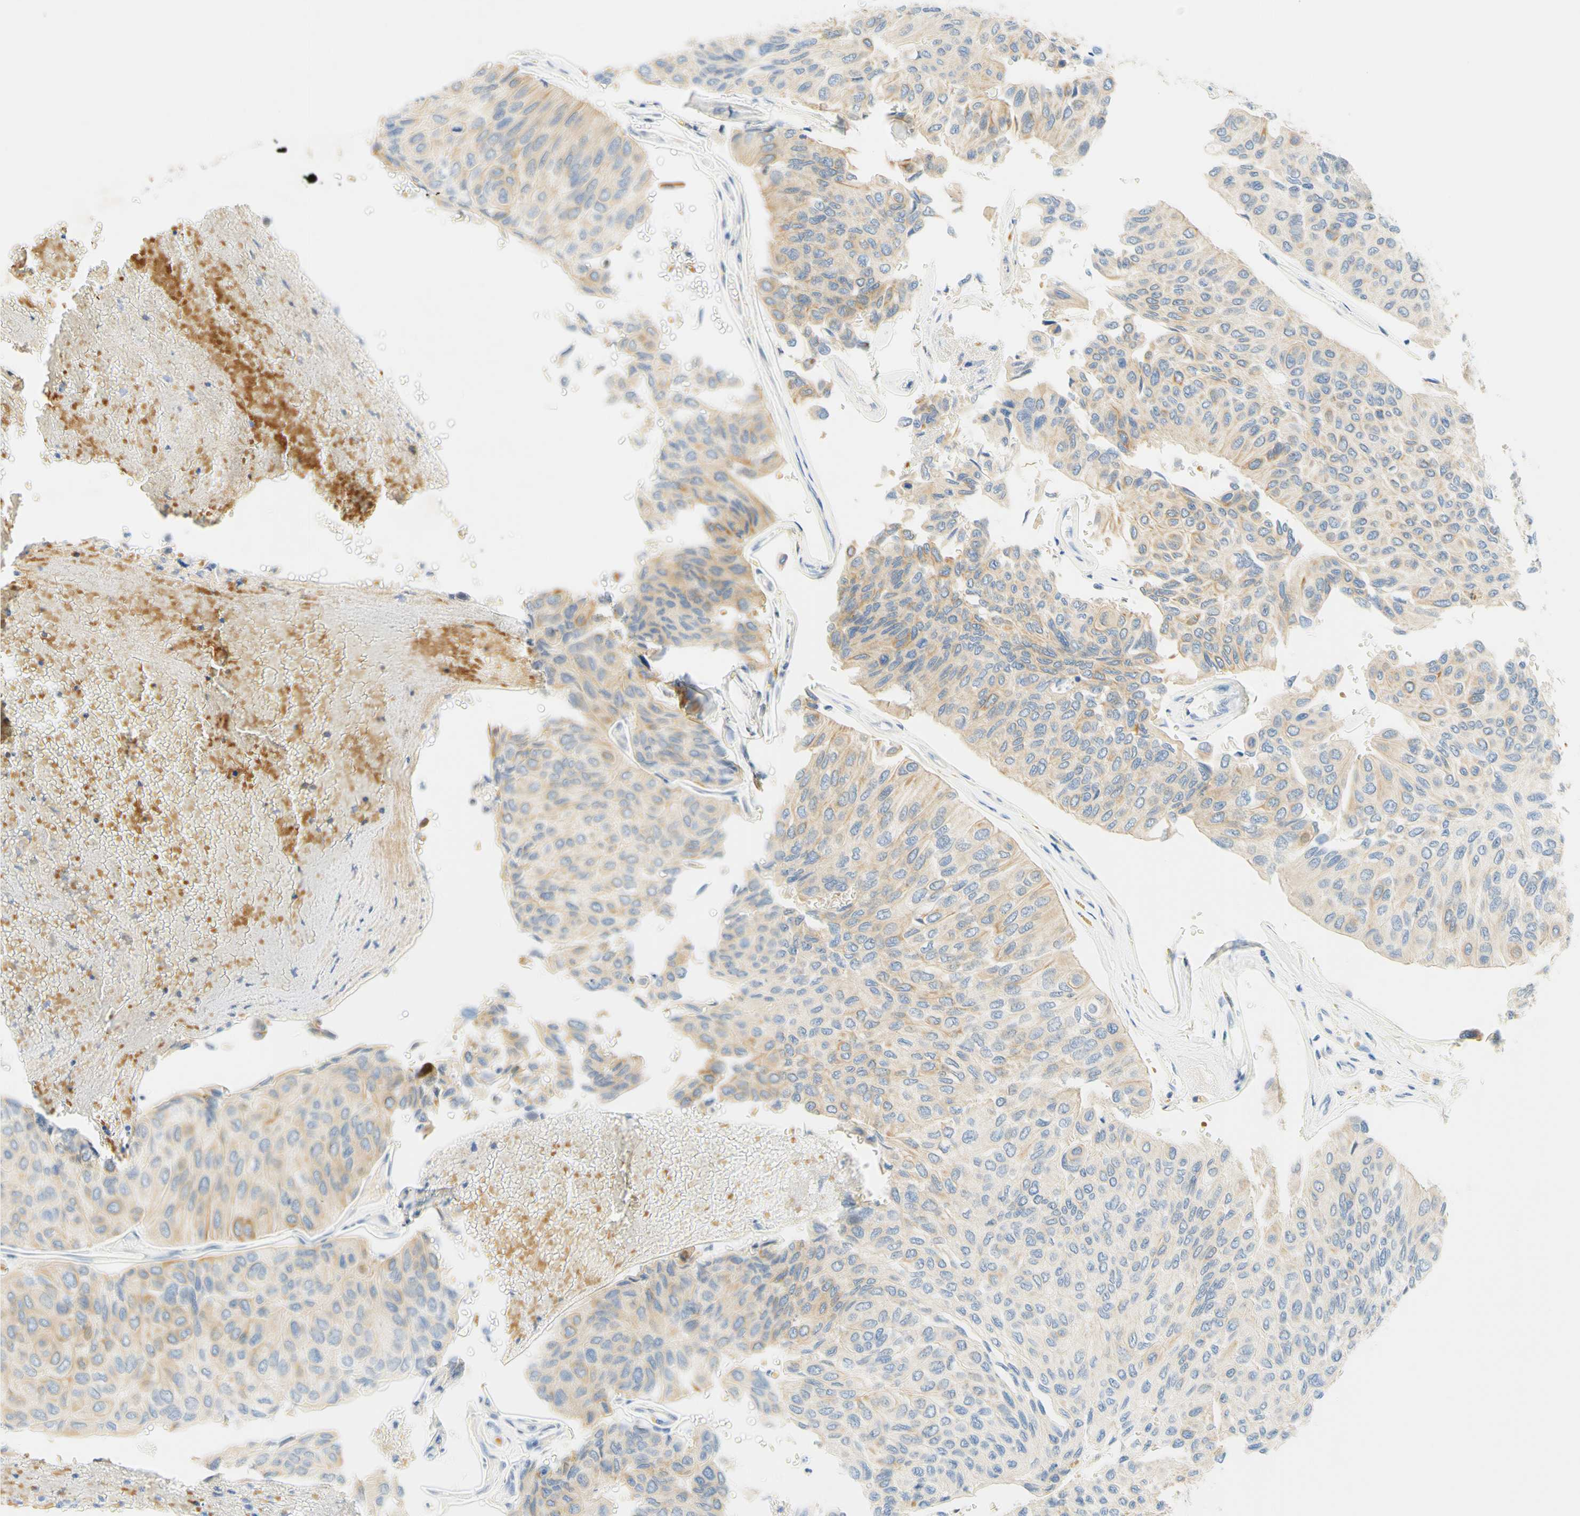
{"staining": {"intensity": "weak", "quantity": ">75%", "location": "cytoplasmic/membranous"}, "tissue": "urothelial cancer", "cell_type": "Tumor cells", "image_type": "cancer", "snomed": [{"axis": "morphology", "description": "Urothelial carcinoma, High grade"}, {"axis": "topography", "description": "Urinary bladder"}], "caption": "Approximately >75% of tumor cells in human urothelial carcinoma (high-grade) show weak cytoplasmic/membranous protein staining as visualized by brown immunohistochemical staining.", "gene": "ENTREP2", "patient": {"sex": "male", "age": 66}}